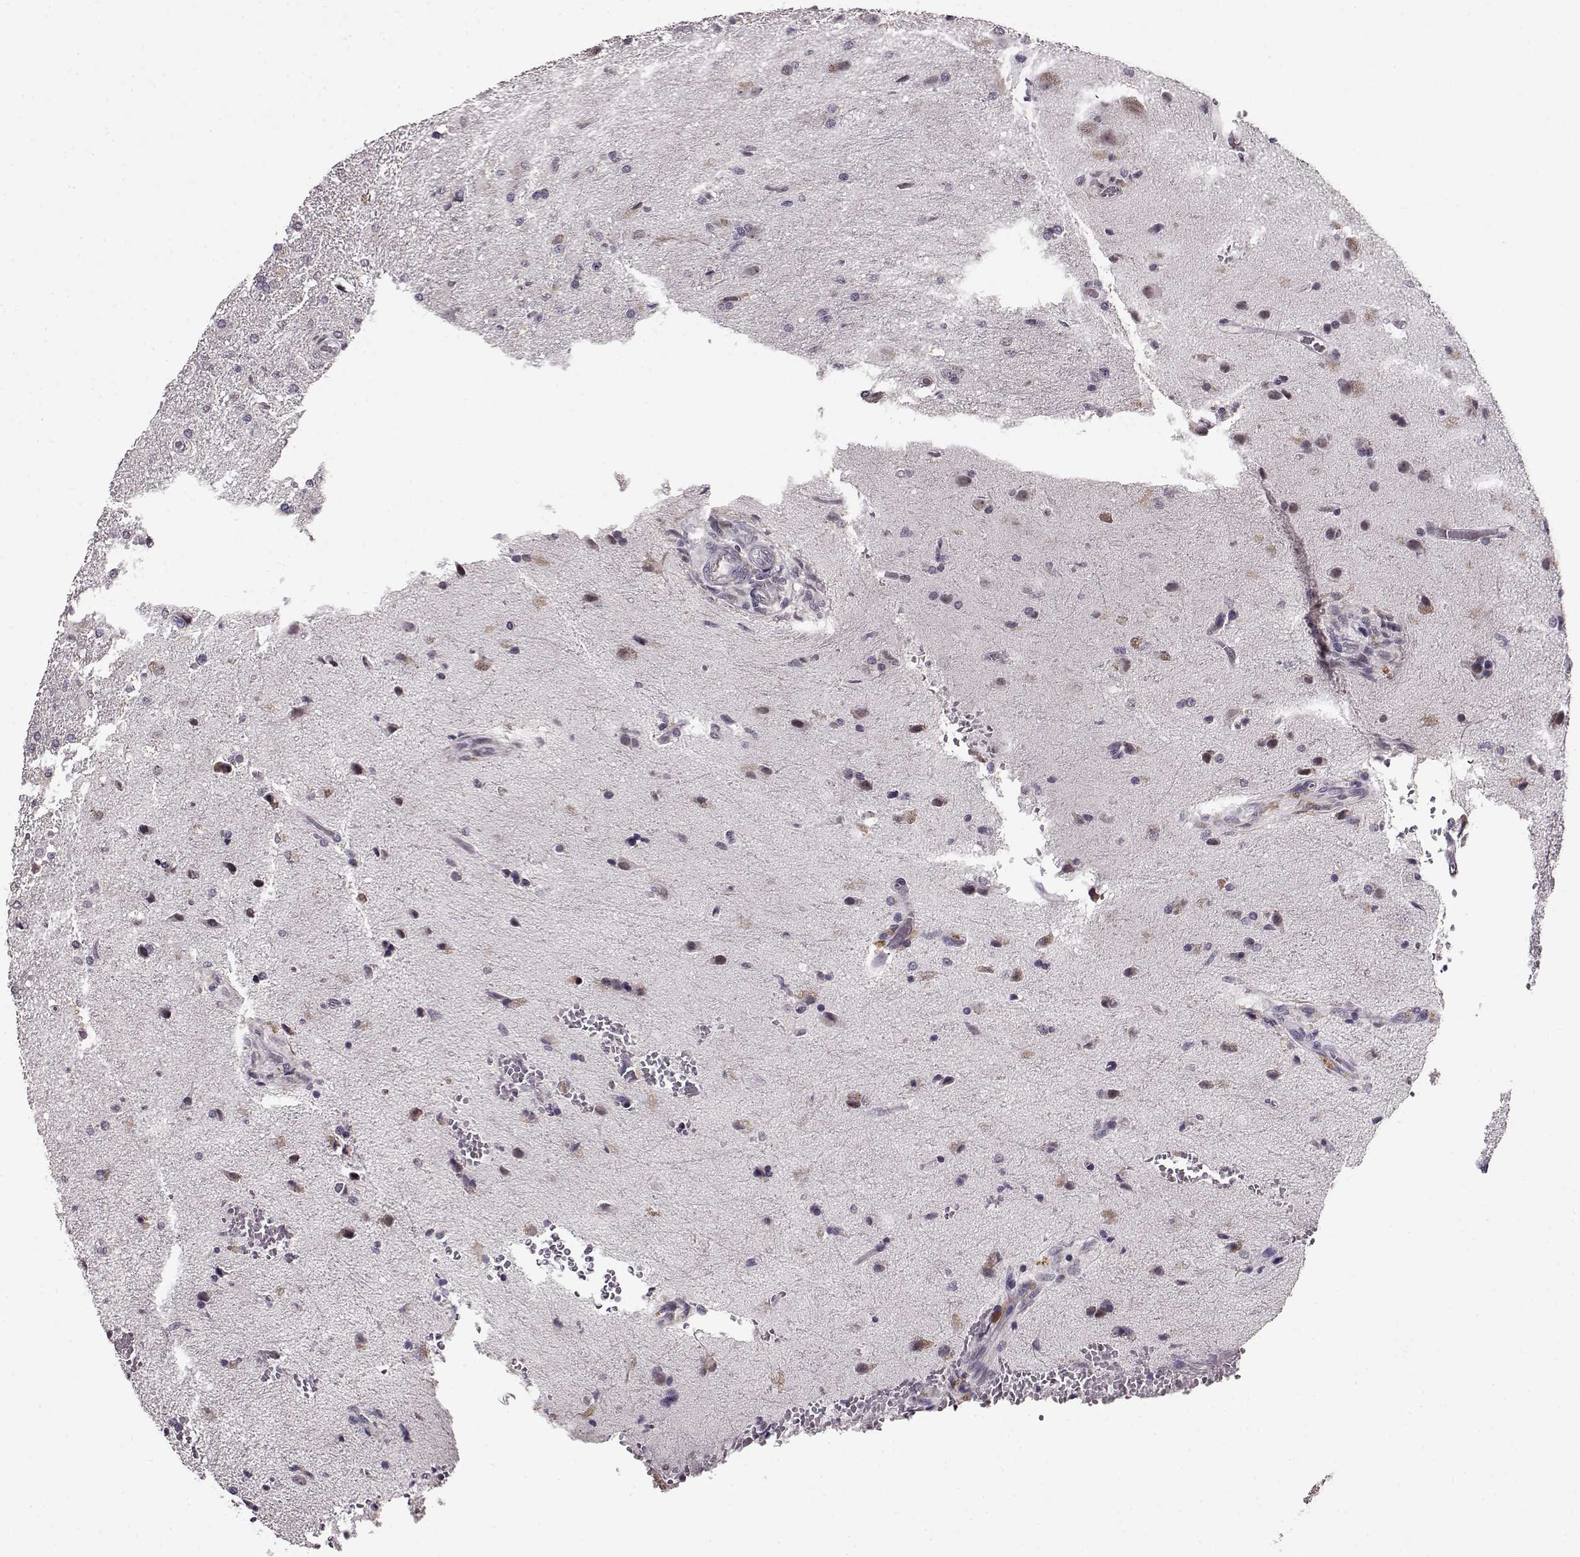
{"staining": {"intensity": "negative", "quantity": "none", "location": "none"}, "tissue": "glioma", "cell_type": "Tumor cells", "image_type": "cancer", "snomed": [{"axis": "morphology", "description": "Glioma, malignant, High grade"}, {"axis": "topography", "description": "Brain"}], "caption": "Malignant glioma (high-grade) was stained to show a protein in brown. There is no significant staining in tumor cells.", "gene": "RP1L1", "patient": {"sex": "male", "age": 68}}